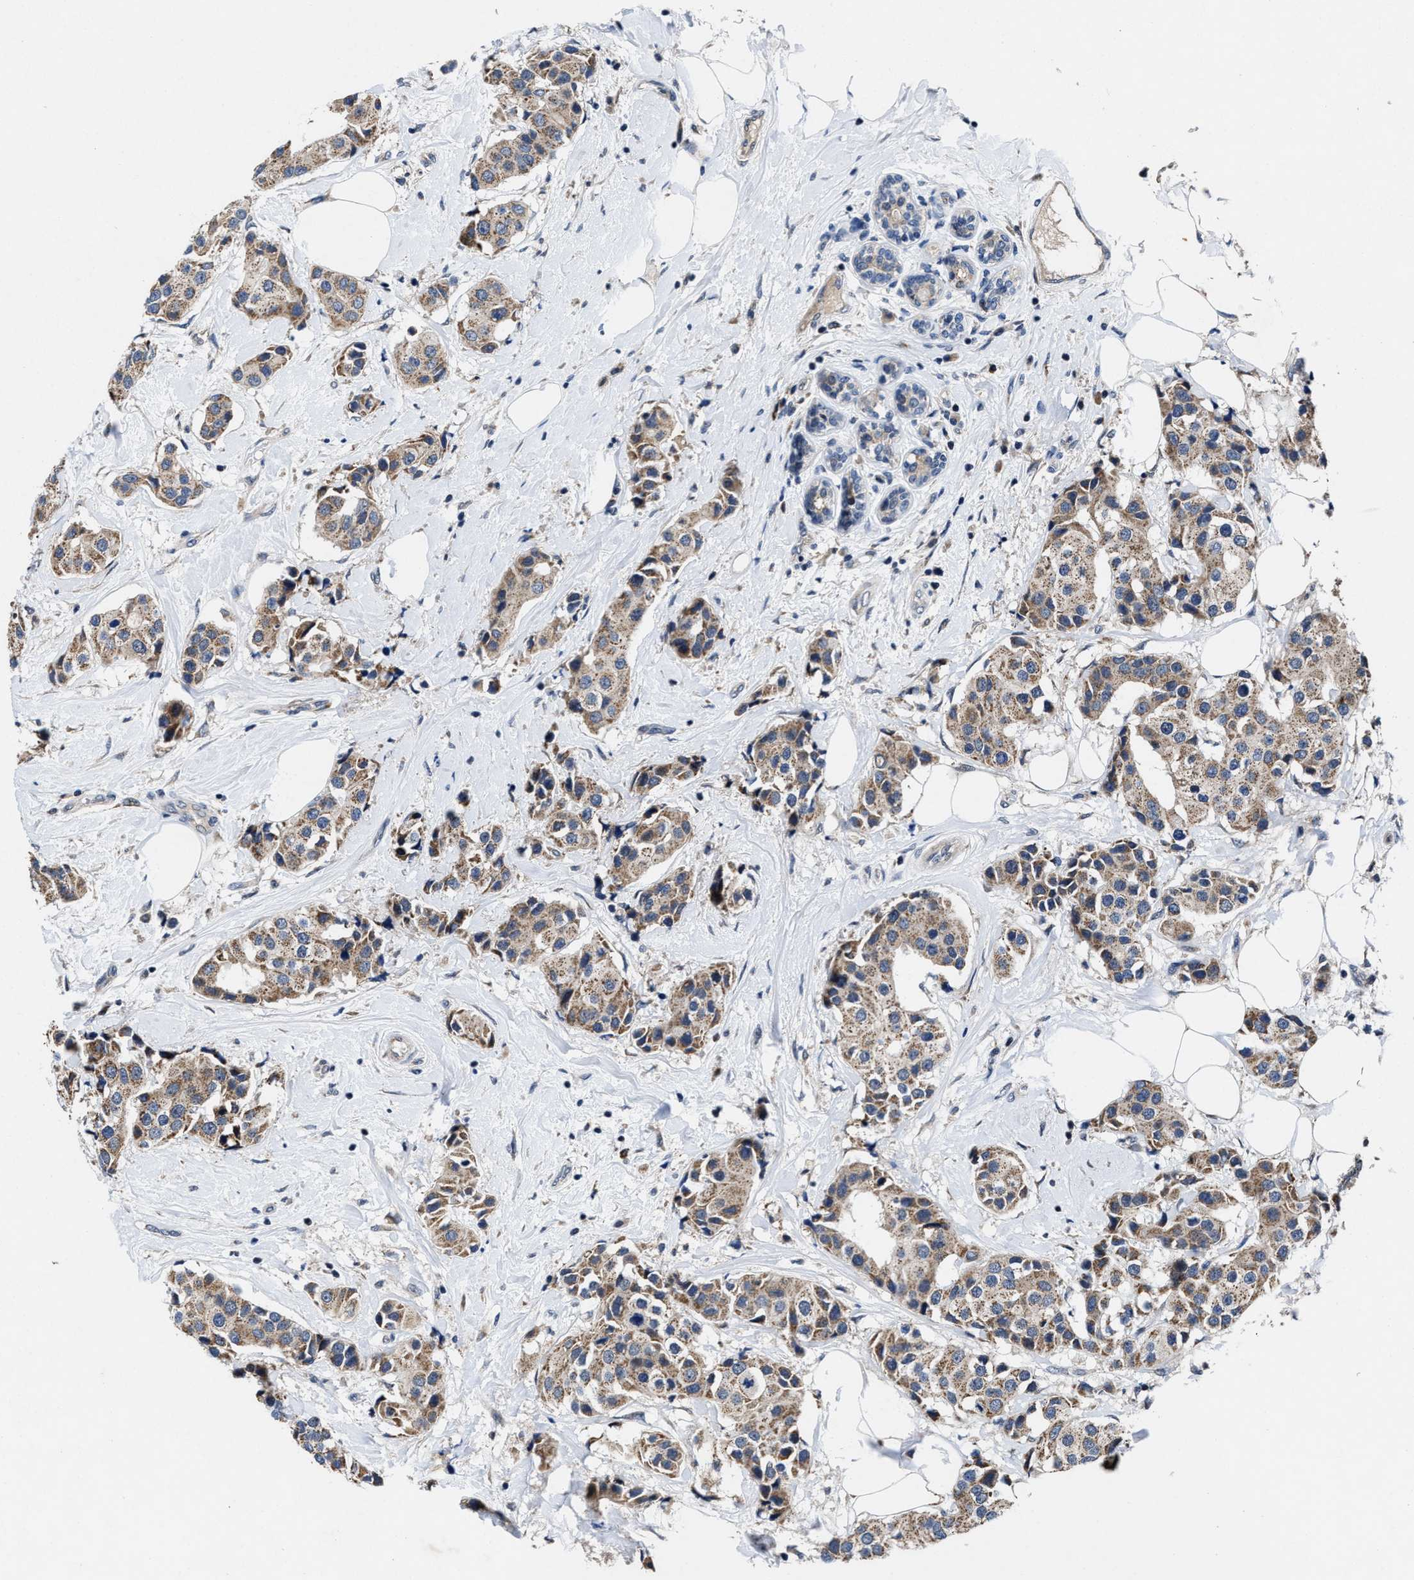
{"staining": {"intensity": "weak", "quantity": ">75%", "location": "cytoplasmic/membranous"}, "tissue": "breast cancer", "cell_type": "Tumor cells", "image_type": "cancer", "snomed": [{"axis": "morphology", "description": "Normal tissue, NOS"}, {"axis": "morphology", "description": "Duct carcinoma"}, {"axis": "topography", "description": "Breast"}], "caption": "An immunohistochemistry histopathology image of neoplastic tissue is shown. Protein staining in brown shows weak cytoplasmic/membranous positivity in breast infiltrating ductal carcinoma within tumor cells. Using DAB (3,3'-diaminobenzidine) (brown) and hematoxylin (blue) stains, captured at high magnification using brightfield microscopy.", "gene": "TMEM53", "patient": {"sex": "female", "age": 39}}